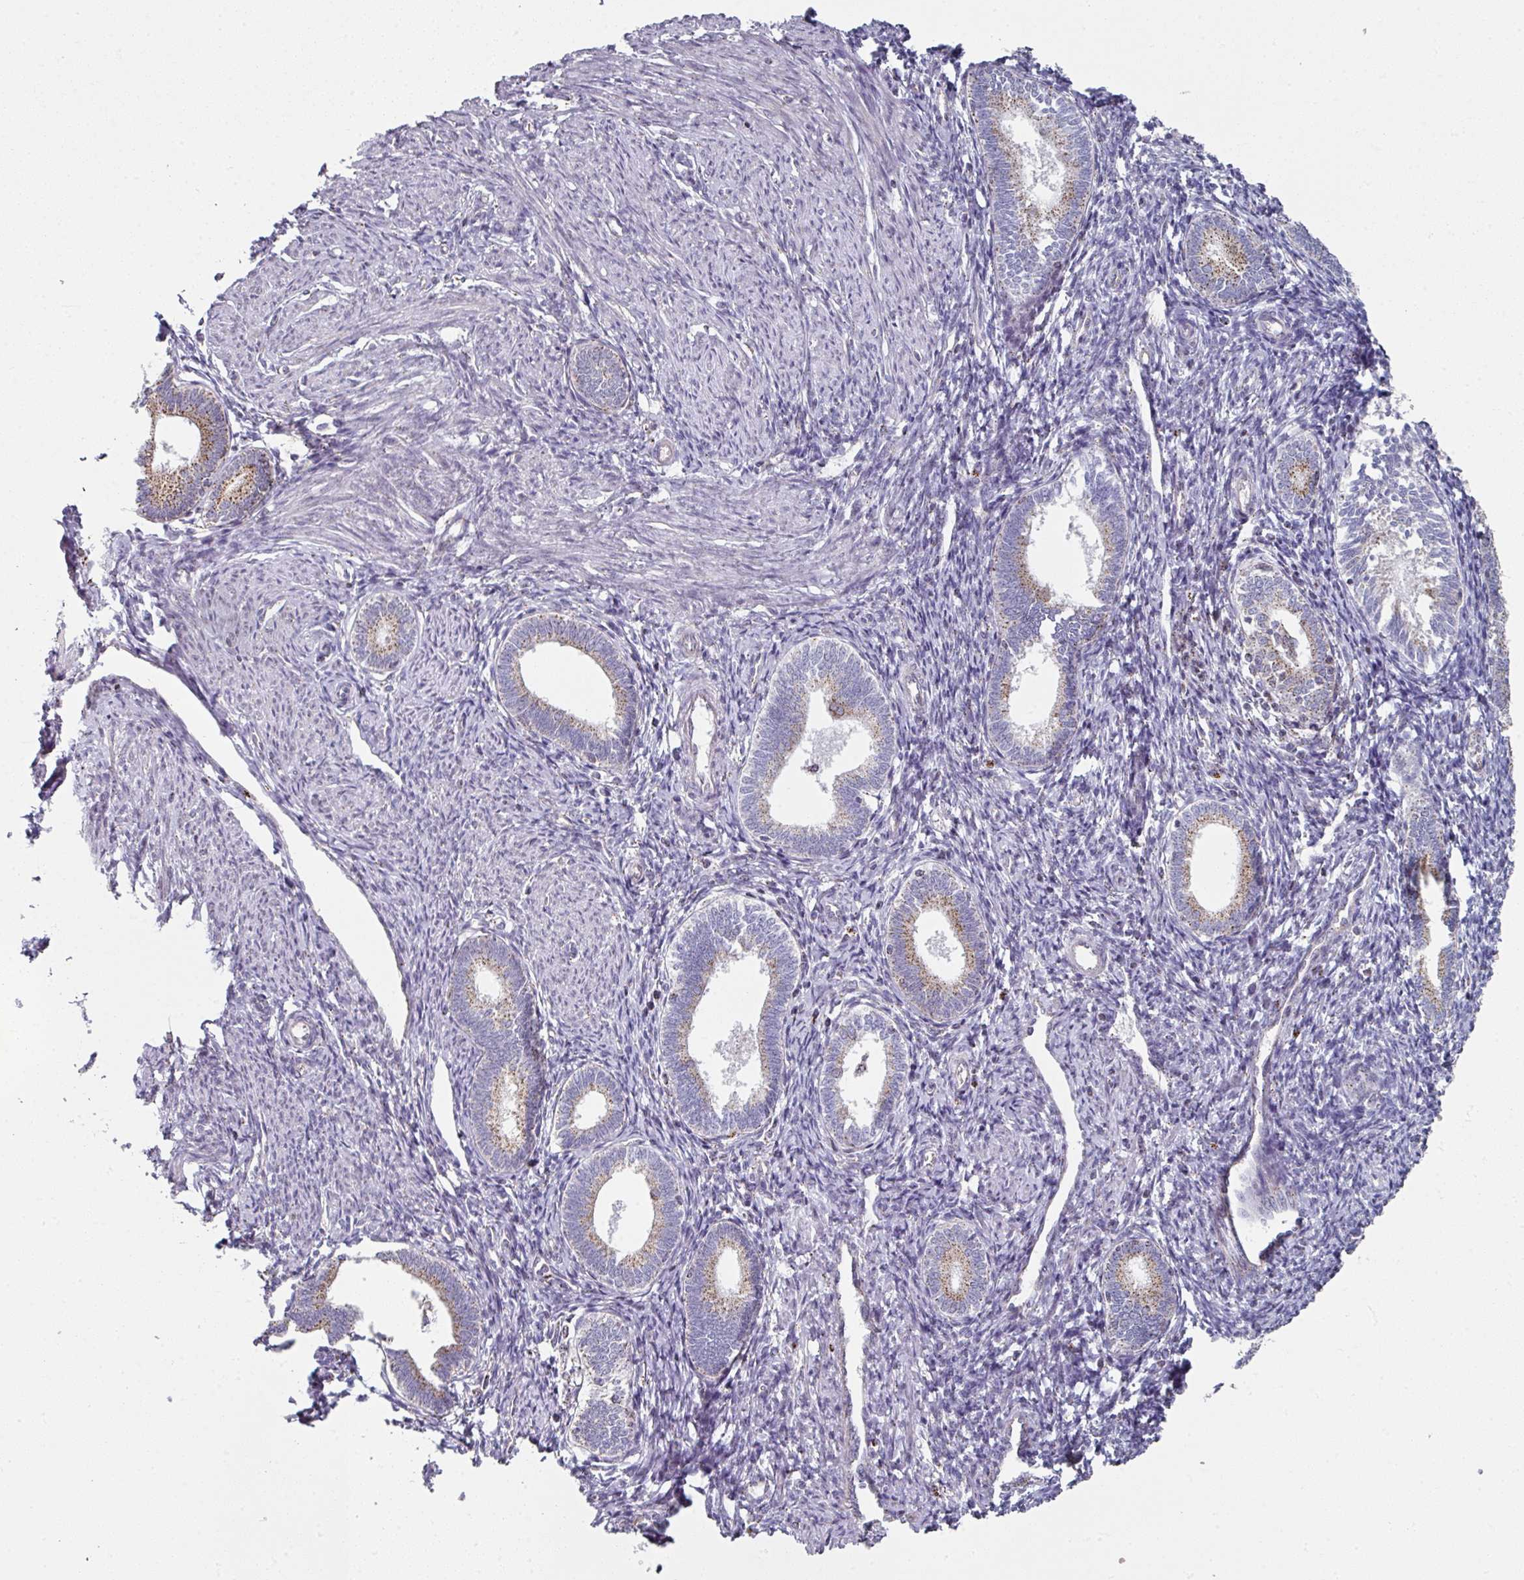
{"staining": {"intensity": "moderate", "quantity": "25%-75%", "location": "cytoplasmic/membranous"}, "tissue": "endometrium", "cell_type": "Cells in endometrial stroma", "image_type": "normal", "snomed": [{"axis": "morphology", "description": "Normal tissue, NOS"}, {"axis": "topography", "description": "Endometrium"}], "caption": "An image showing moderate cytoplasmic/membranous positivity in about 25%-75% of cells in endometrial stroma in normal endometrium, as visualized by brown immunohistochemical staining.", "gene": "CCDC85B", "patient": {"sex": "female", "age": 41}}